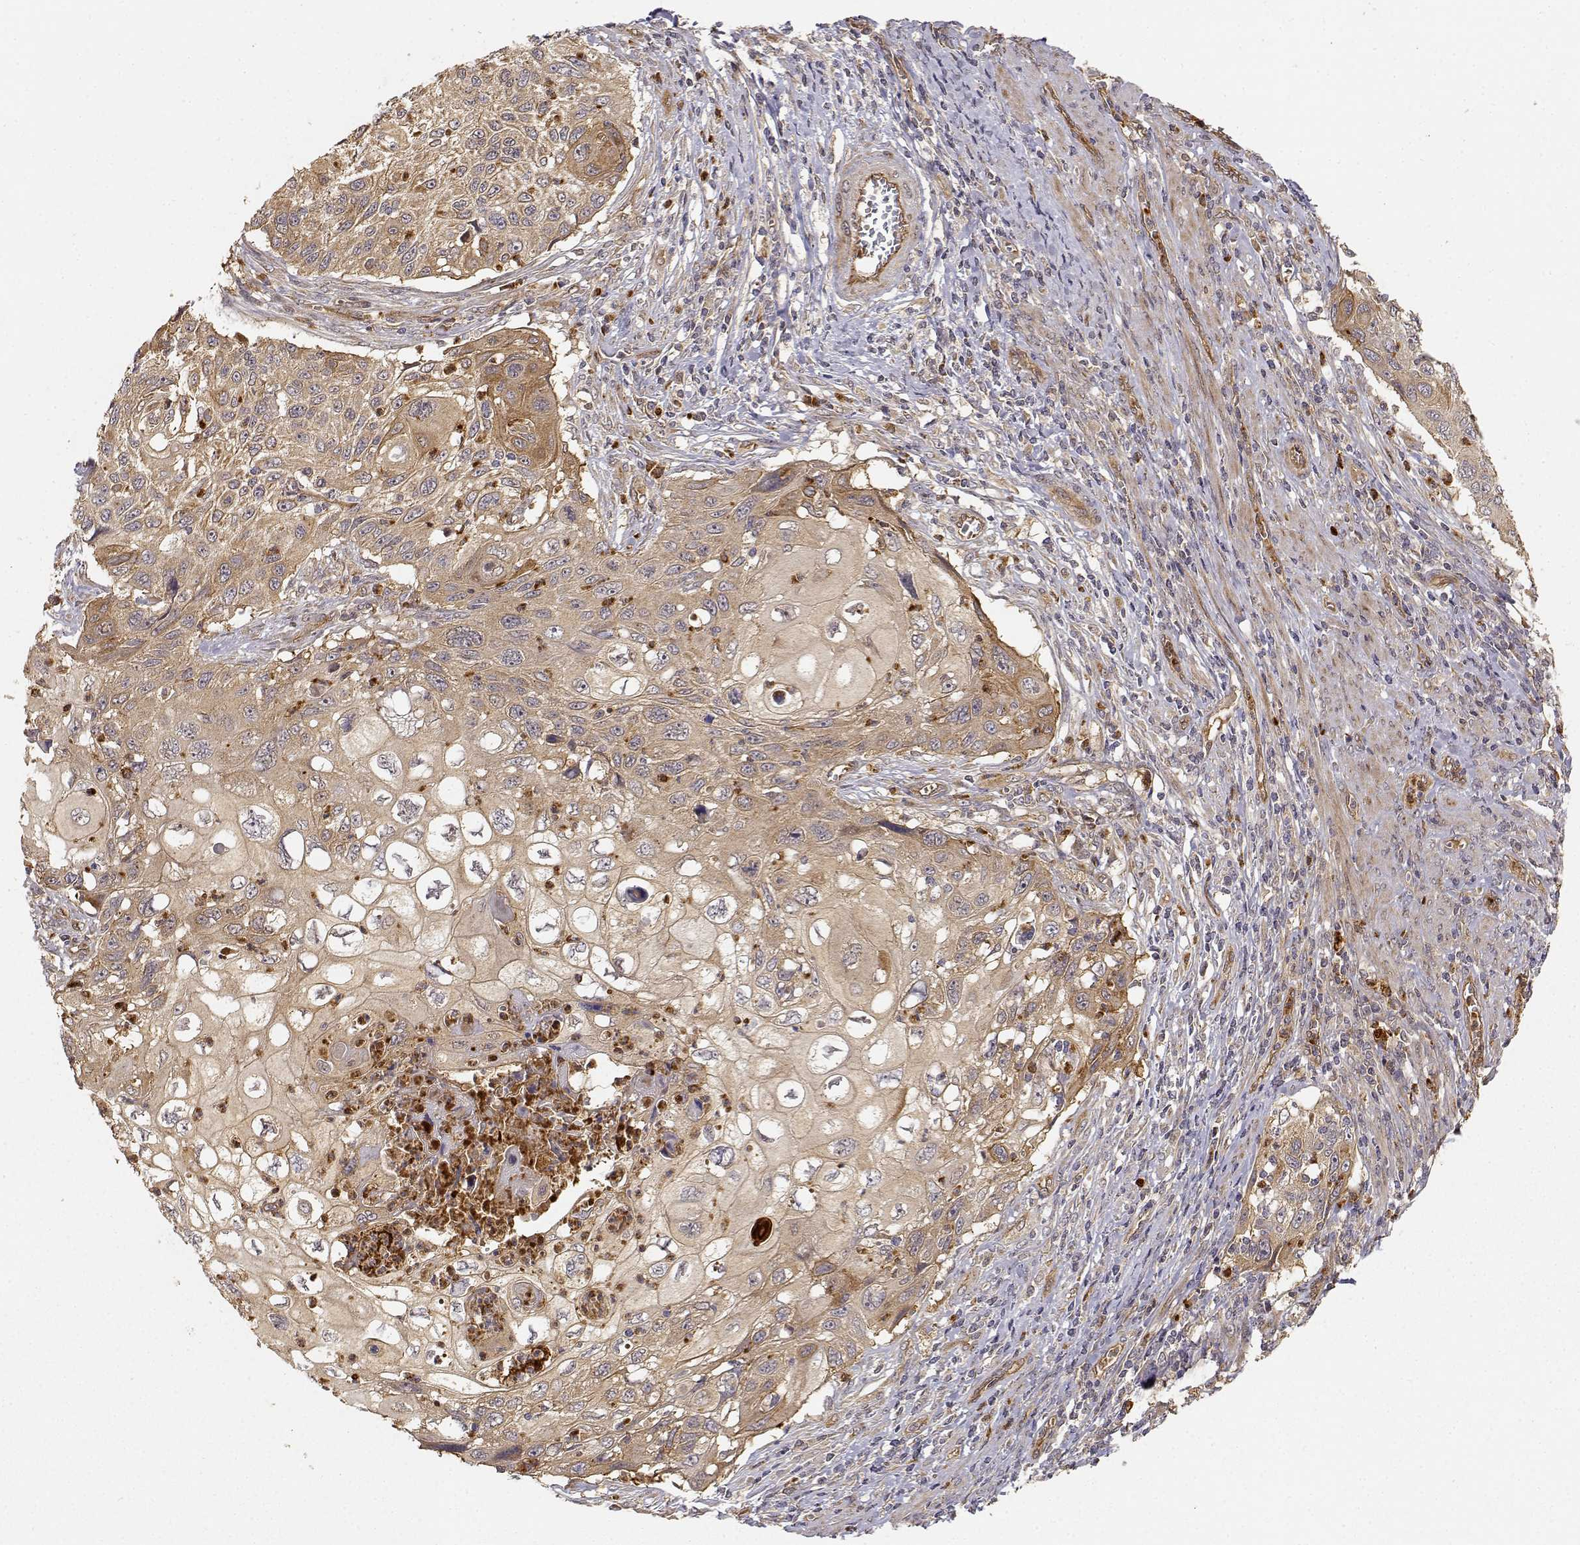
{"staining": {"intensity": "weak", "quantity": ">75%", "location": "cytoplasmic/membranous"}, "tissue": "cervical cancer", "cell_type": "Tumor cells", "image_type": "cancer", "snomed": [{"axis": "morphology", "description": "Squamous cell carcinoma, NOS"}, {"axis": "topography", "description": "Cervix"}], "caption": "Cervical squamous cell carcinoma stained with a protein marker shows weak staining in tumor cells.", "gene": "CDK5RAP2", "patient": {"sex": "female", "age": 70}}